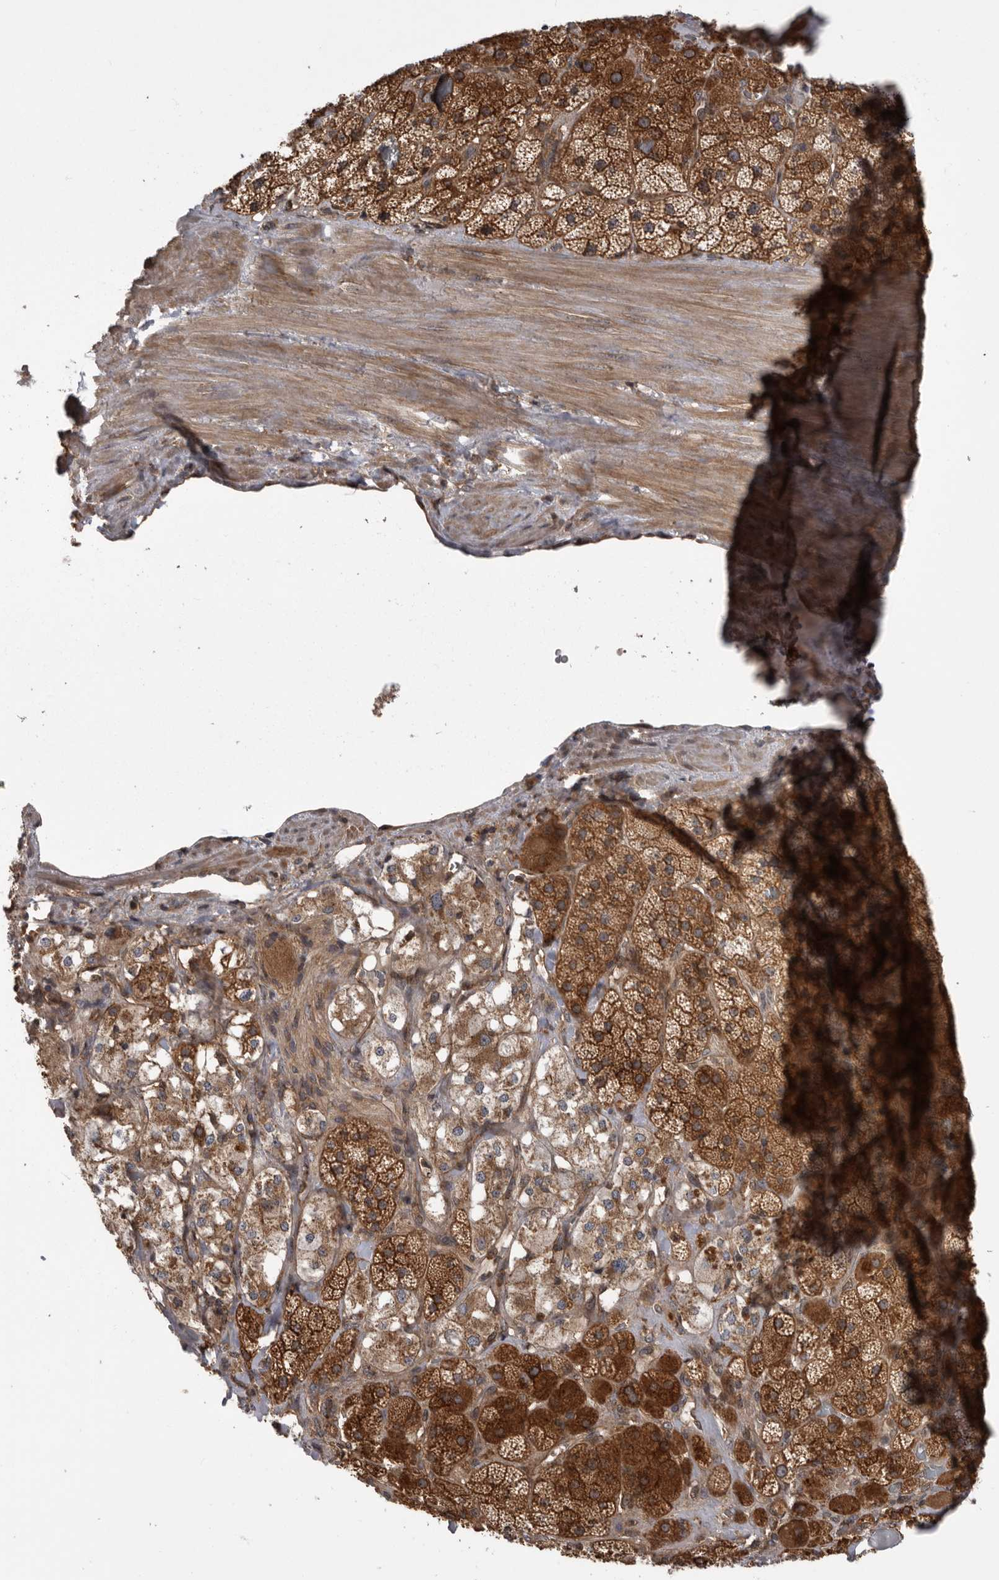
{"staining": {"intensity": "moderate", "quantity": ">75%", "location": "cytoplasmic/membranous"}, "tissue": "adrenal gland", "cell_type": "Glandular cells", "image_type": "normal", "snomed": [{"axis": "morphology", "description": "Normal tissue, NOS"}, {"axis": "topography", "description": "Adrenal gland"}], "caption": "Immunohistochemistry (IHC) (DAB (3,3'-diaminobenzidine)) staining of normal adrenal gland reveals moderate cytoplasmic/membranous protein expression in approximately >75% of glandular cells.", "gene": "DHDDS", "patient": {"sex": "male", "age": 57}}